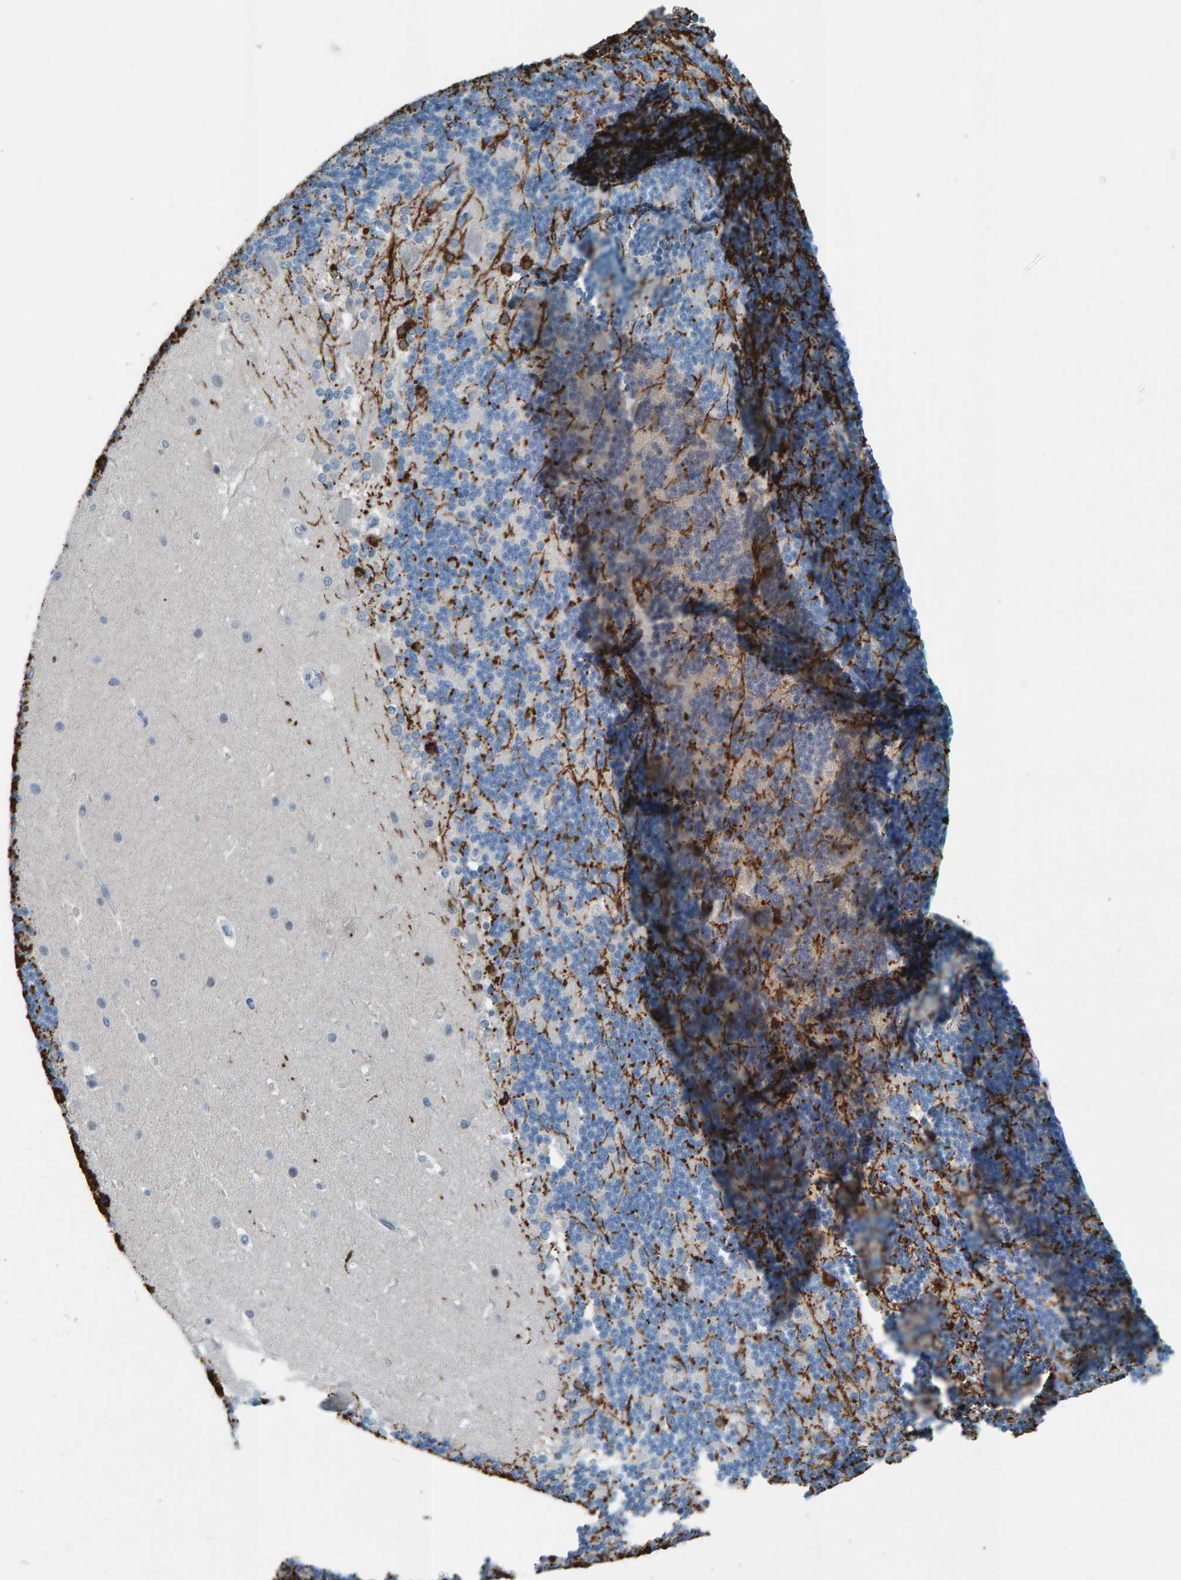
{"staining": {"intensity": "strong", "quantity": "<25%", "location": "cytoplasmic/membranous"}, "tissue": "cerebellum", "cell_type": "Cells in granular layer", "image_type": "normal", "snomed": [{"axis": "morphology", "description": "Normal tissue, NOS"}, {"axis": "topography", "description": "Cerebellum"}], "caption": "IHC of benign cerebellum demonstrates medium levels of strong cytoplasmic/membranous expression in about <25% of cells in granular layer.", "gene": "CNP", "patient": {"sex": "female", "age": 19}}